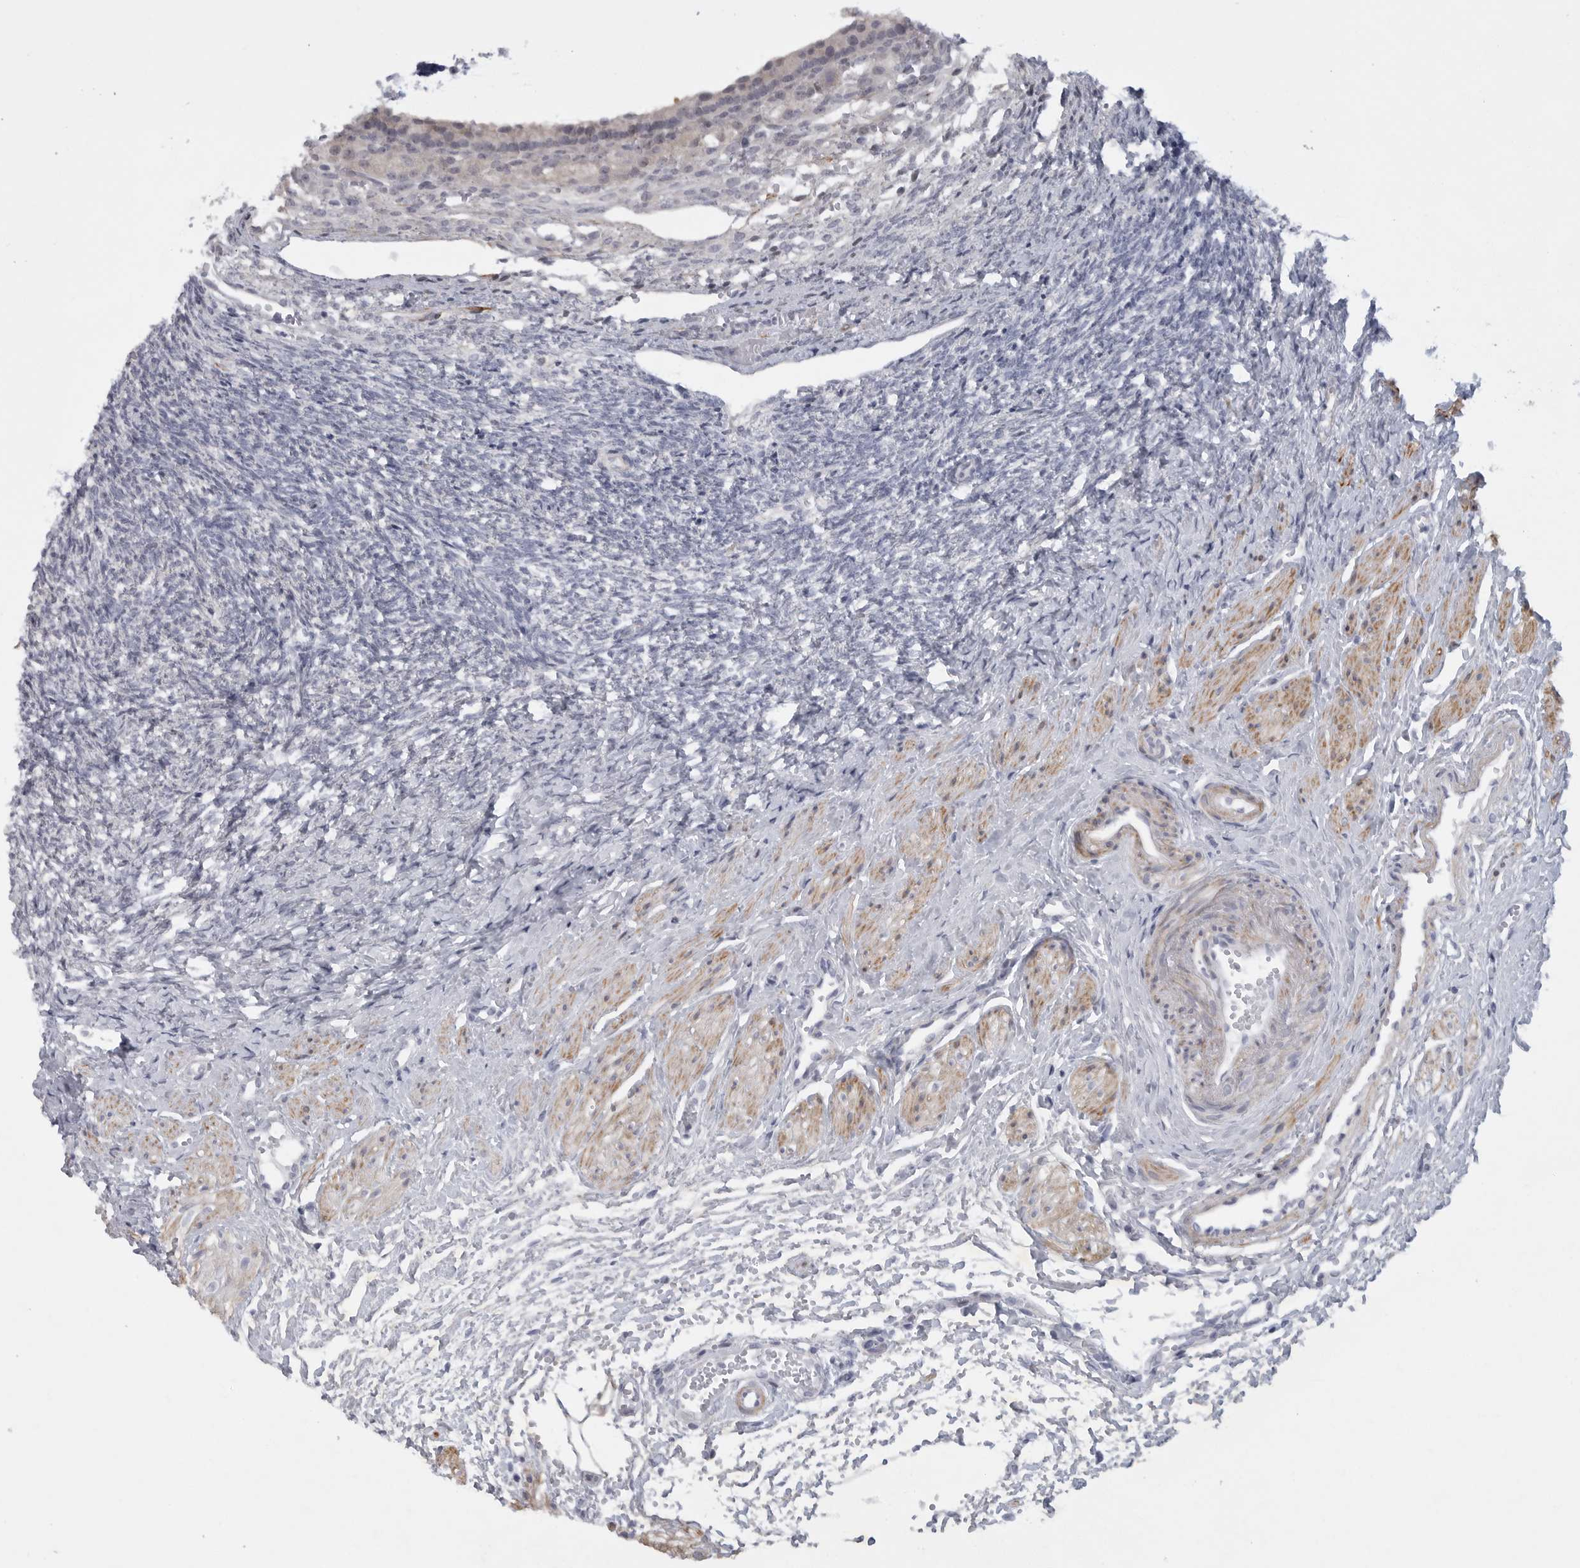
{"staining": {"intensity": "negative", "quantity": "none", "location": "none"}, "tissue": "ovary", "cell_type": "Ovarian stroma cells", "image_type": "normal", "snomed": [{"axis": "morphology", "description": "Normal tissue, NOS"}, {"axis": "topography", "description": "Ovary"}], "caption": "An immunohistochemistry histopathology image of benign ovary is shown. There is no staining in ovarian stroma cells of ovary. The staining was performed using DAB (3,3'-diaminobenzidine) to visualize the protein expression in brown, while the nuclei were stained in blue with hematoxylin (Magnification: 20x).", "gene": "TNR", "patient": {"sex": "female", "age": 41}}